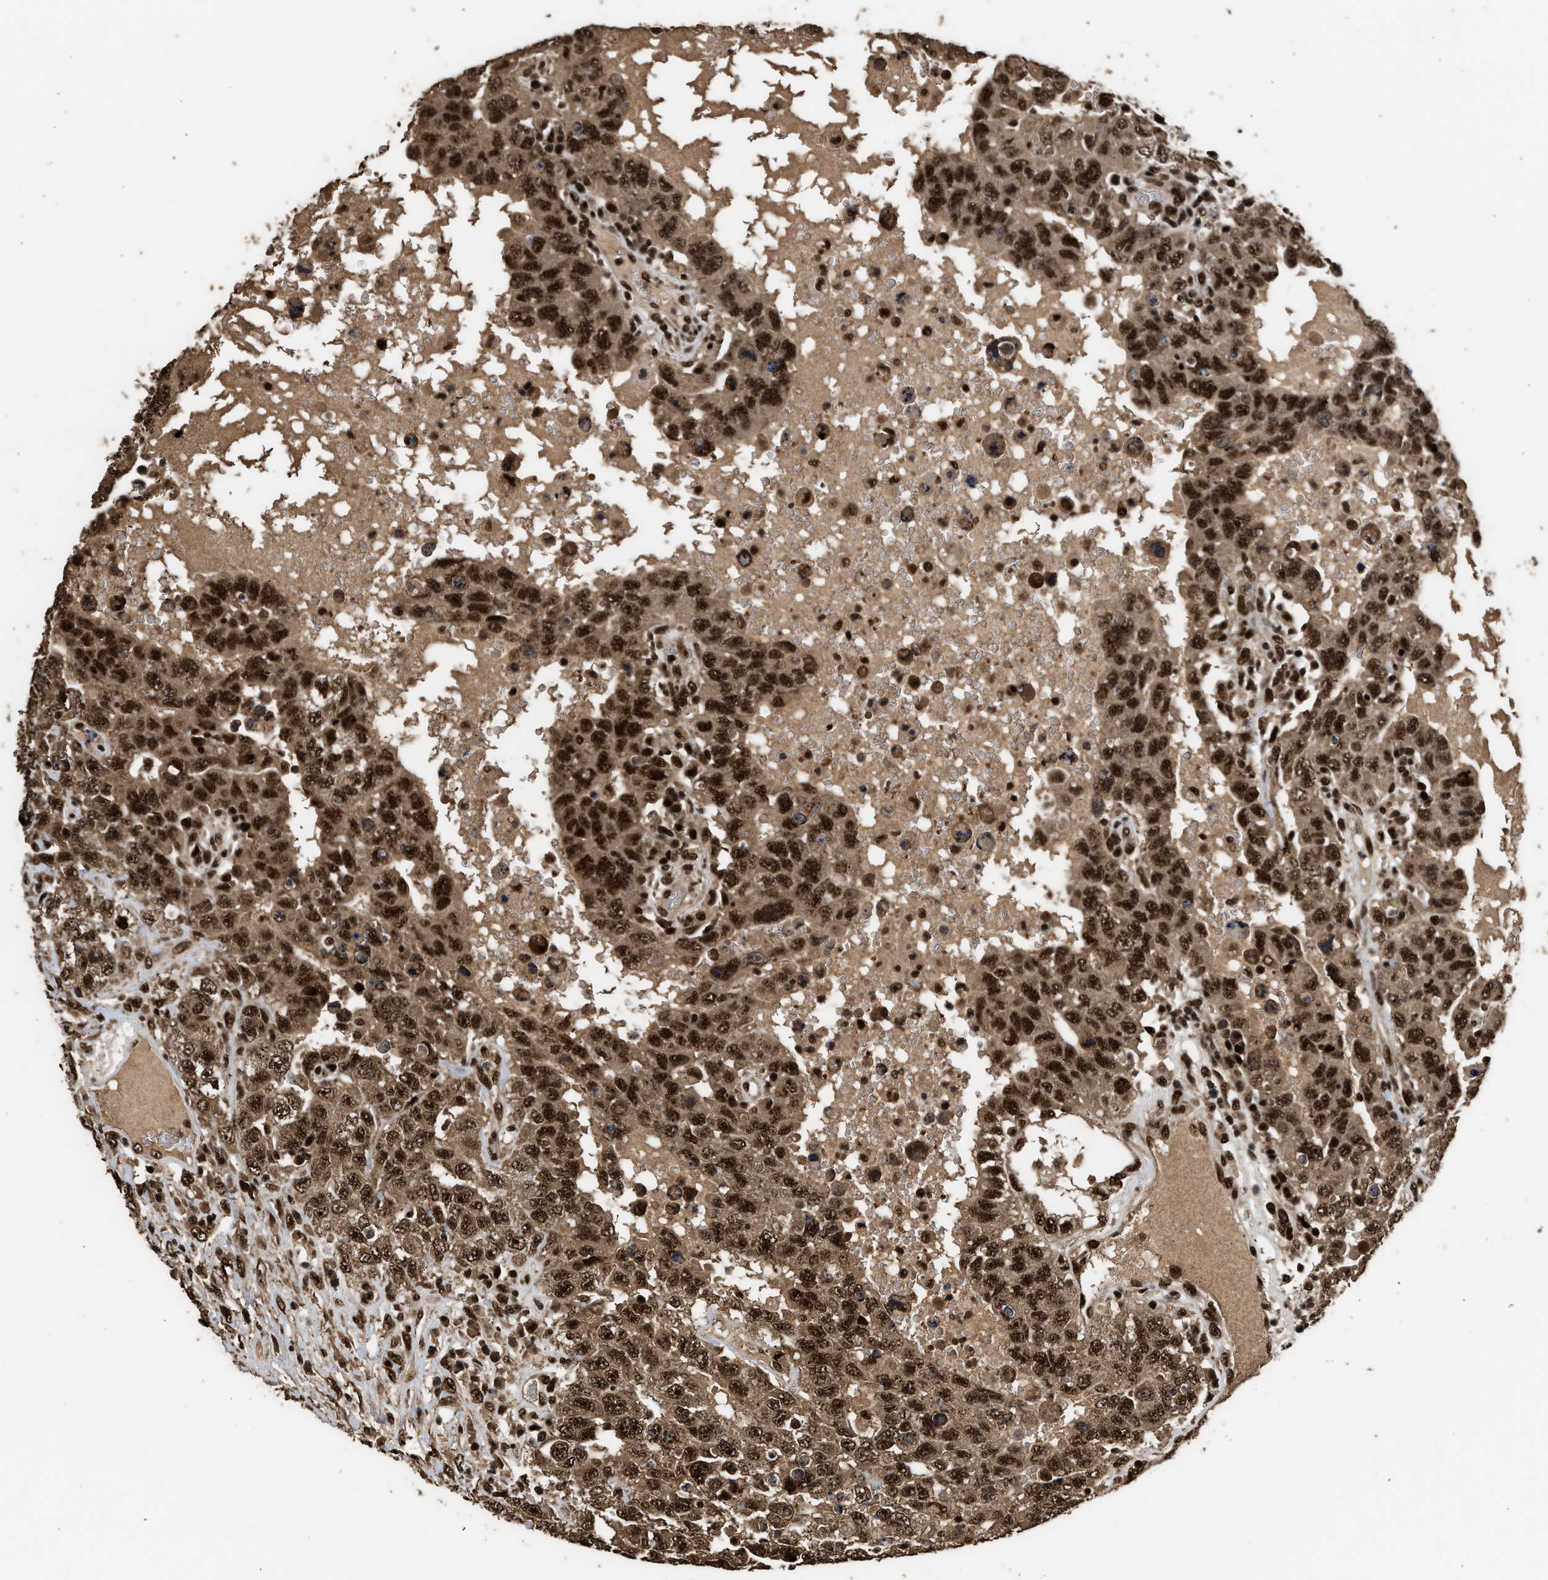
{"staining": {"intensity": "strong", "quantity": ">75%", "location": "cytoplasmic/membranous,nuclear"}, "tissue": "testis cancer", "cell_type": "Tumor cells", "image_type": "cancer", "snomed": [{"axis": "morphology", "description": "Carcinoma, Embryonal, NOS"}, {"axis": "topography", "description": "Testis"}], "caption": "Tumor cells display high levels of strong cytoplasmic/membranous and nuclear expression in approximately >75% of cells in human testis cancer (embryonal carcinoma). The staining was performed using DAB to visualize the protein expression in brown, while the nuclei were stained in blue with hematoxylin (Magnification: 20x).", "gene": "PPP4R3B", "patient": {"sex": "male", "age": 26}}